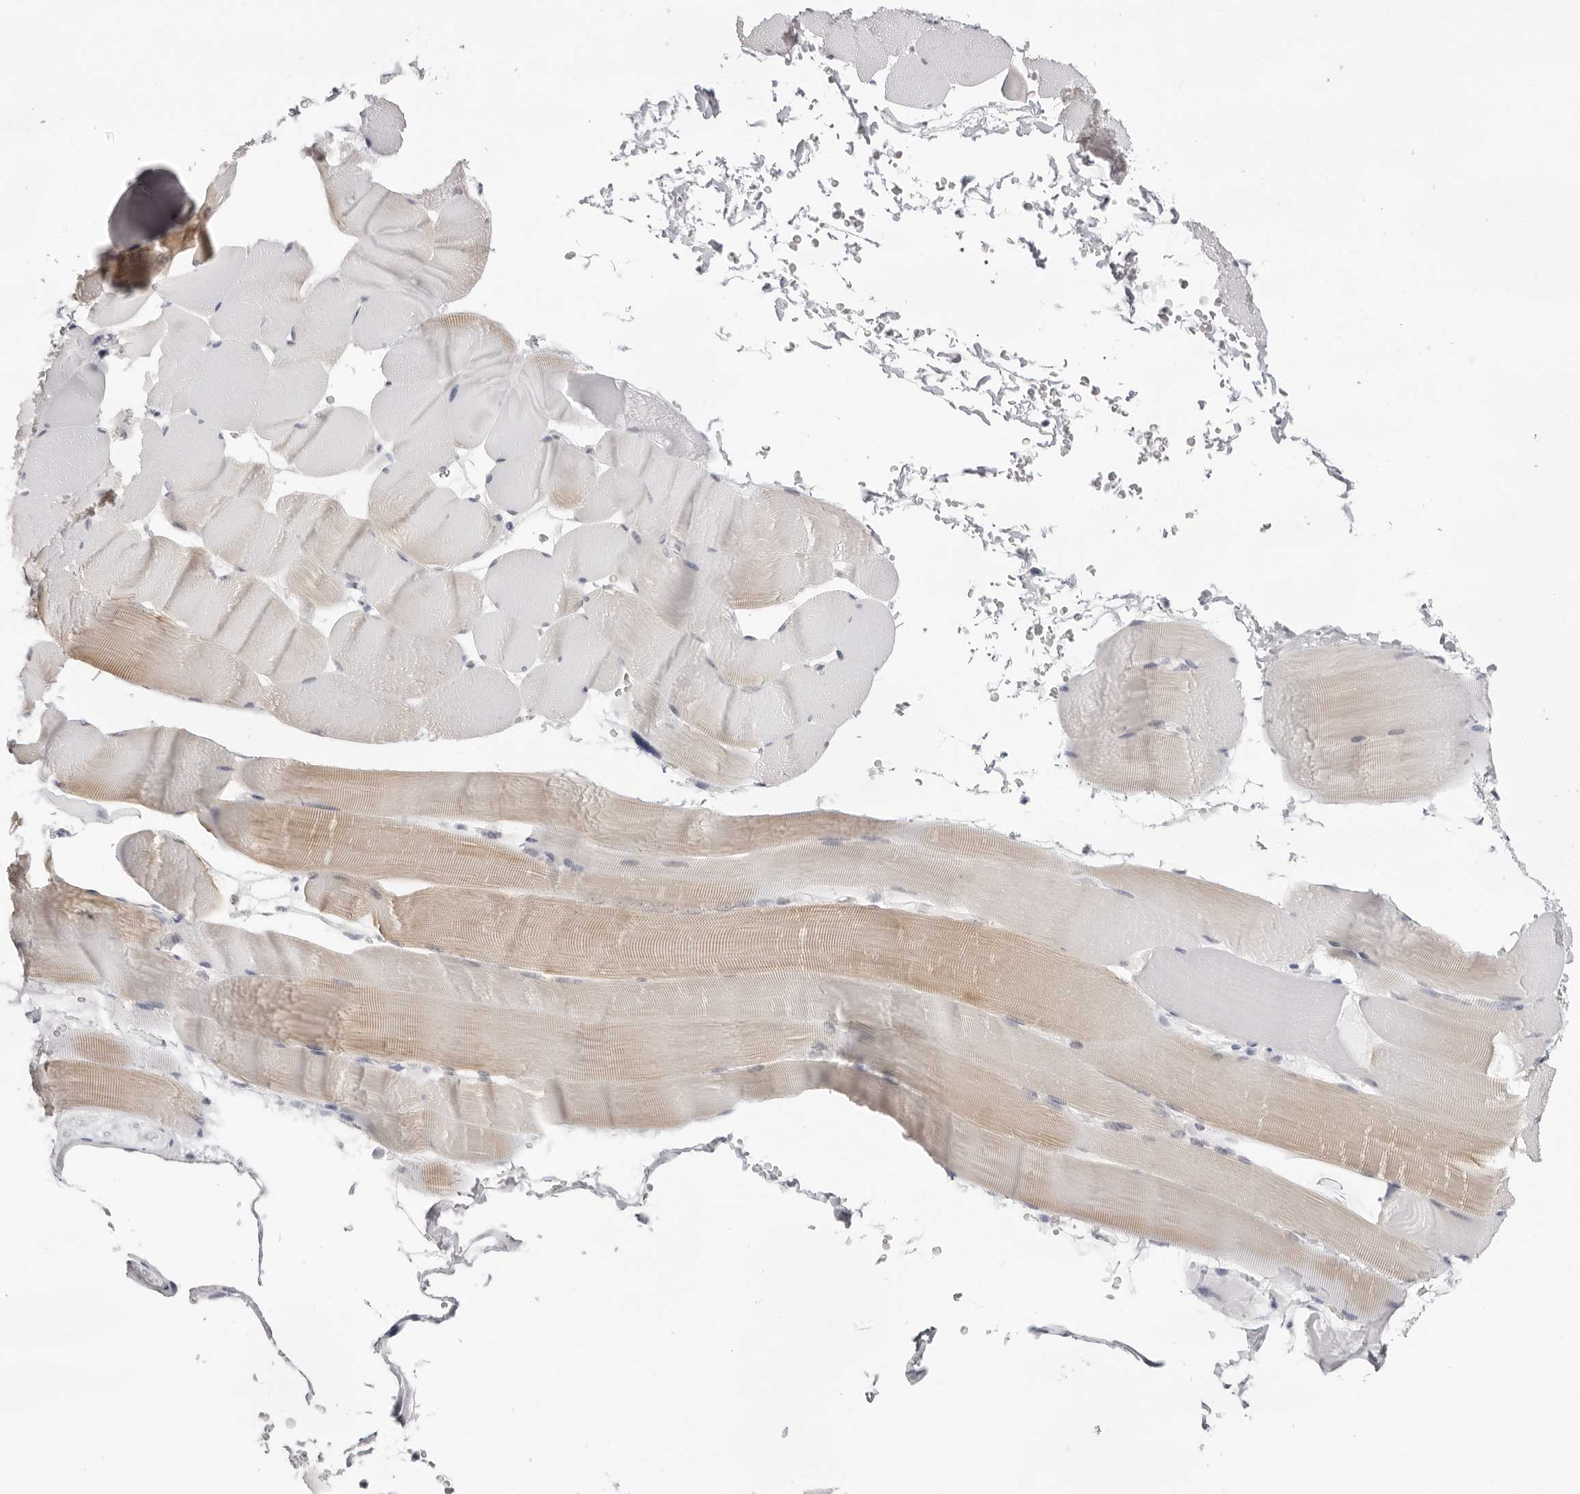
{"staining": {"intensity": "weak", "quantity": "25%-75%", "location": "cytoplasmic/membranous"}, "tissue": "skeletal muscle", "cell_type": "Myocytes", "image_type": "normal", "snomed": [{"axis": "morphology", "description": "Normal tissue, NOS"}, {"axis": "topography", "description": "Skeletal muscle"}], "caption": "Skeletal muscle stained with IHC shows weak cytoplasmic/membranous expression in about 25%-75% of myocytes.", "gene": "INSL3", "patient": {"sex": "male", "age": 62}}